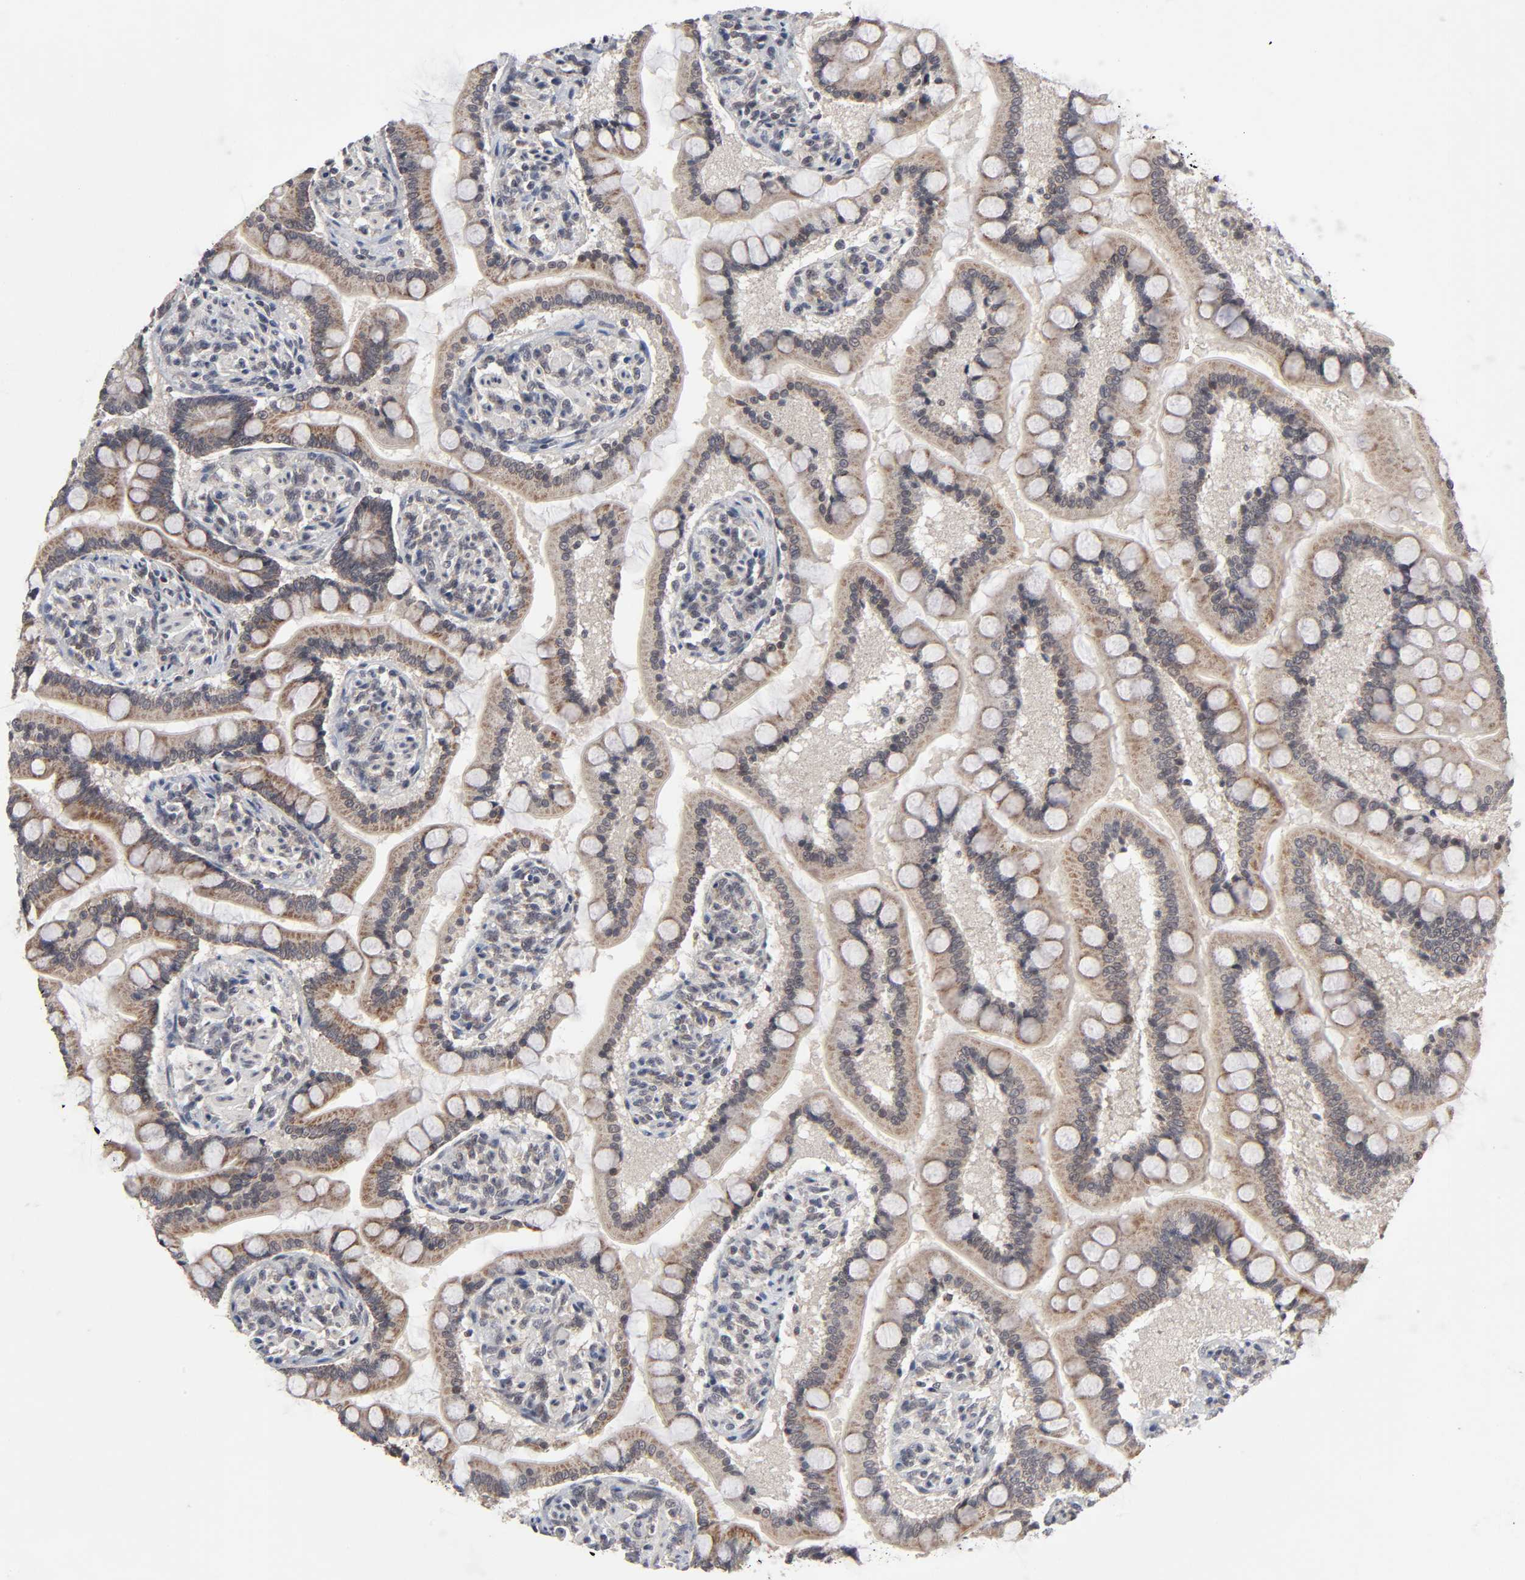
{"staining": {"intensity": "moderate", "quantity": ">75%", "location": "cytoplasmic/membranous"}, "tissue": "small intestine", "cell_type": "Glandular cells", "image_type": "normal", "snomed": [{"axis": "morphology", "description": "Normal tissue, NOS"}, {"axis": "topography", "description": "Small intestine"}], "caption": "This is a micrograph of IHC staining of unremarkable small intestine, which shows moderate positivity in the cytoplasmic/membranous of glandular cells.", "gene": "AUH", "patient": {"sex": "male", "age": 41}}